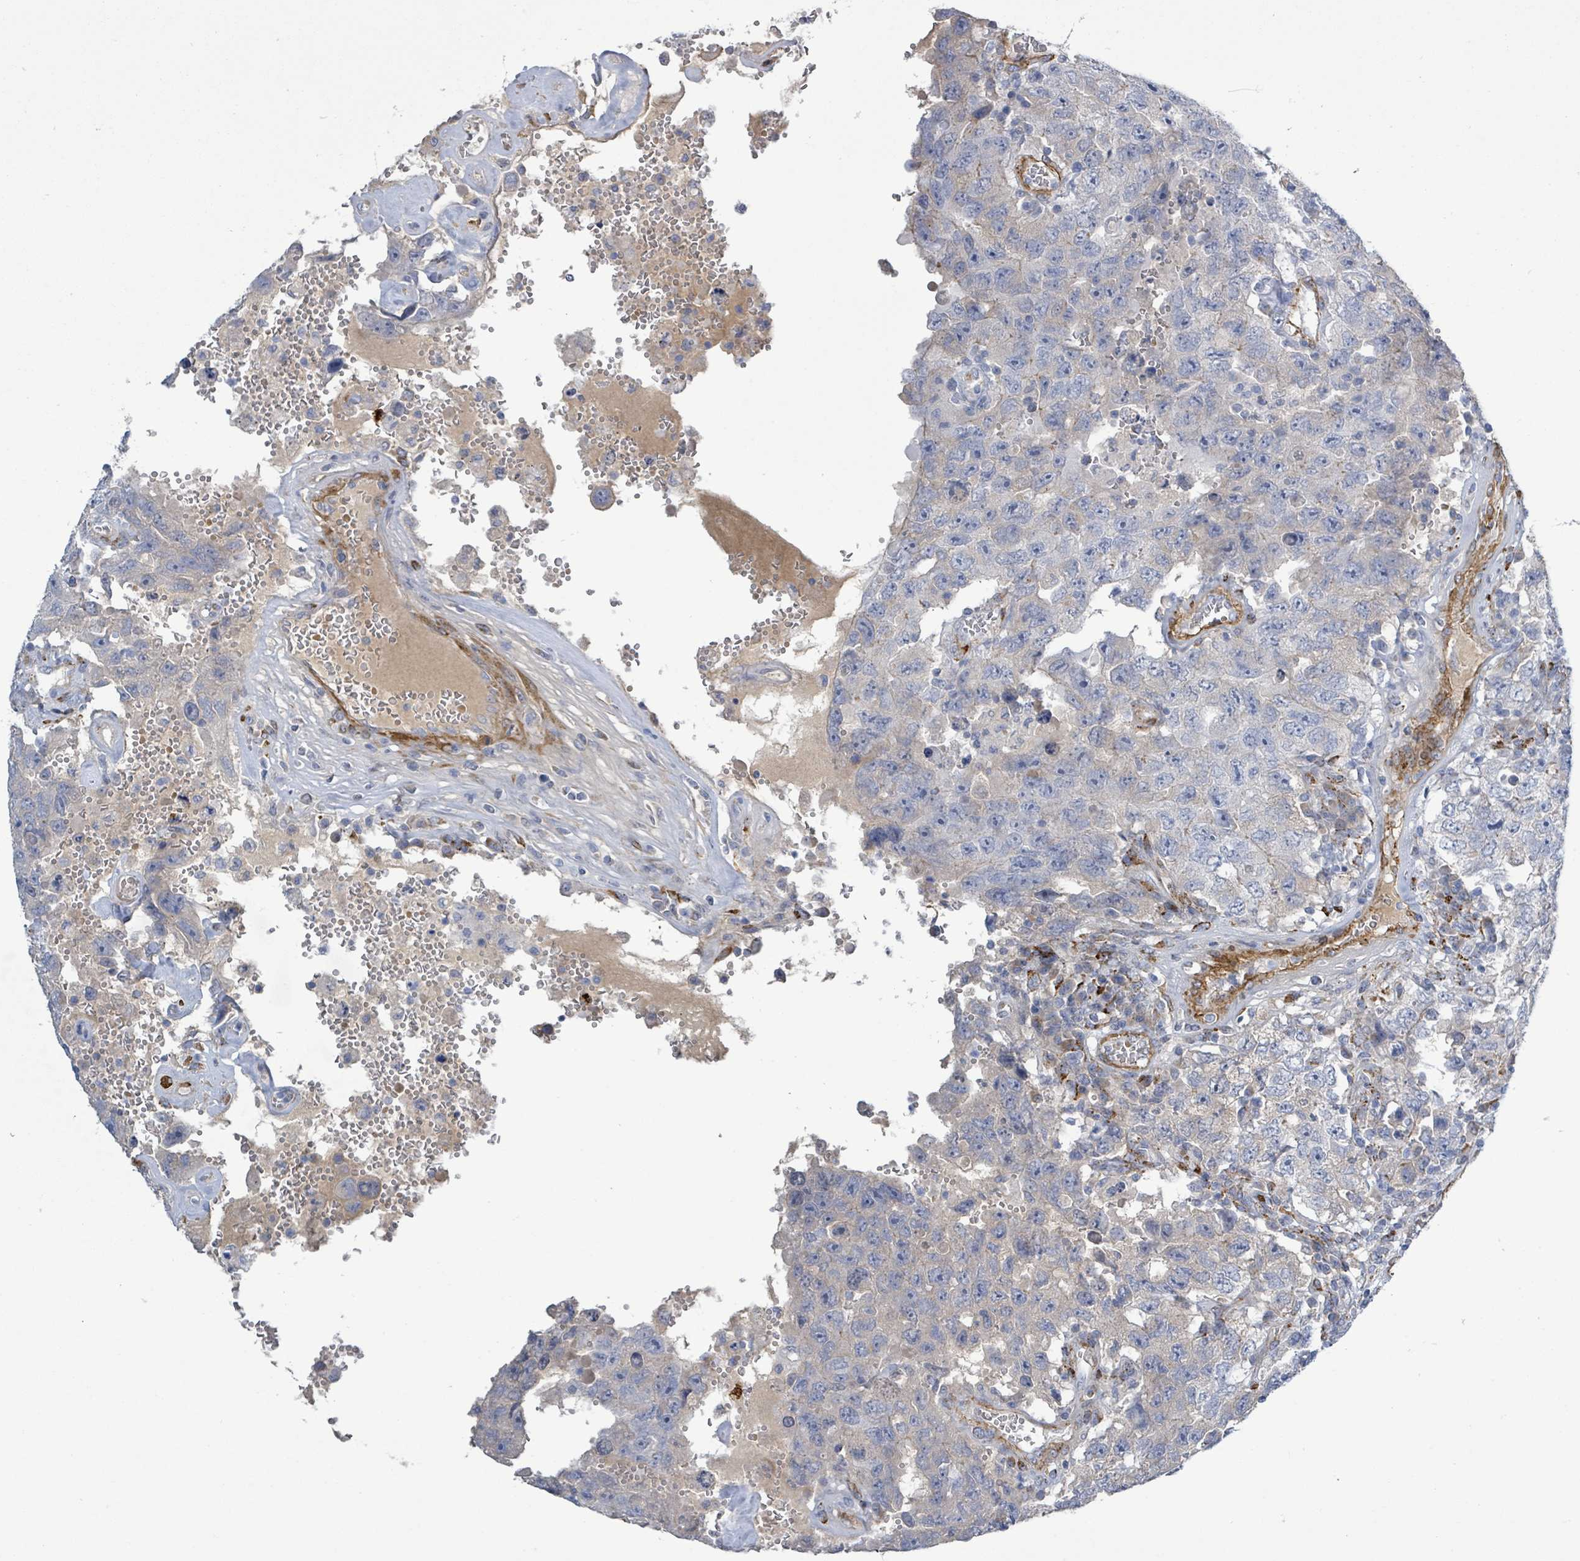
{"staining": {"intensity": "negative", "quantity": "none", "location": "none"}, "tissue": "testis cancer", "cell_type": "Tumor cells", "image_type": "cancer", "snomed": [{"axis": "morphology", "description": "Carcinoma, Embryonal, NOS"}, {"axis": "topography", "description": "Testis"}], "caption": "Testis cancer (embryonal carcinoma) was stained to show a protein in brown. There is no significant staining in tumor cells.", "gene": "DMRTC1B", "patient": {"sex": "male", "age": 26}}